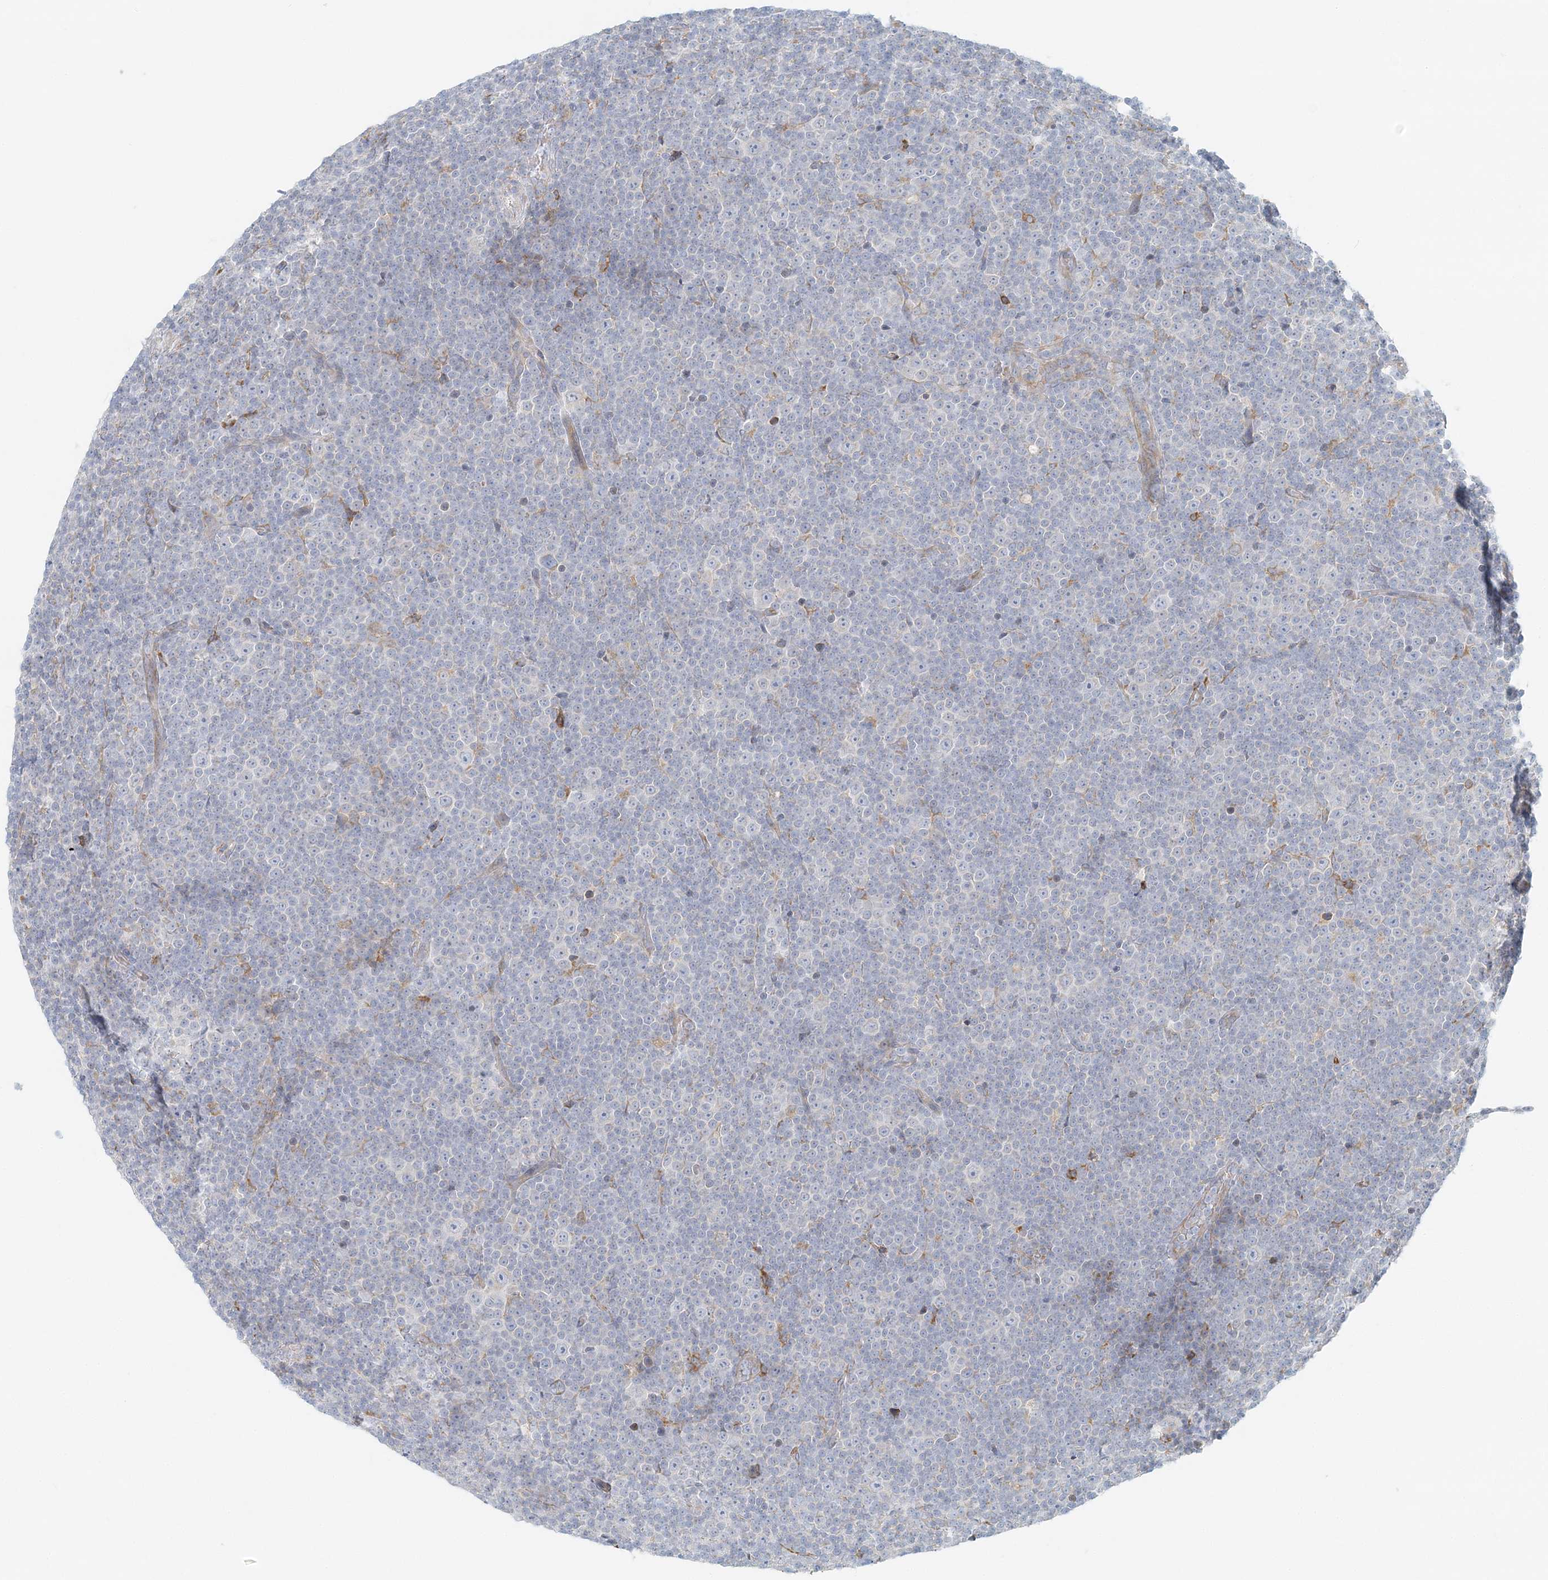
{"staining": {"intensity": "negative", "quantity": "none", "location": "none"}, "tissue": "lymphoma", "cell_type": "Tumor cells", "image_type": "cancer", "snomed": [{"axis": "morphology", "description": "Malignant lymphoma, non-Hodgkin's type, Low grade"}, {"axis": "topography", "description": "Lymph node"}], "caption": "Lymphoma stained for a protein using IHC demonstrates no expression tumor cells.", "gene": "STK11IP", "patient": {"sex": "female", "age": 67}}